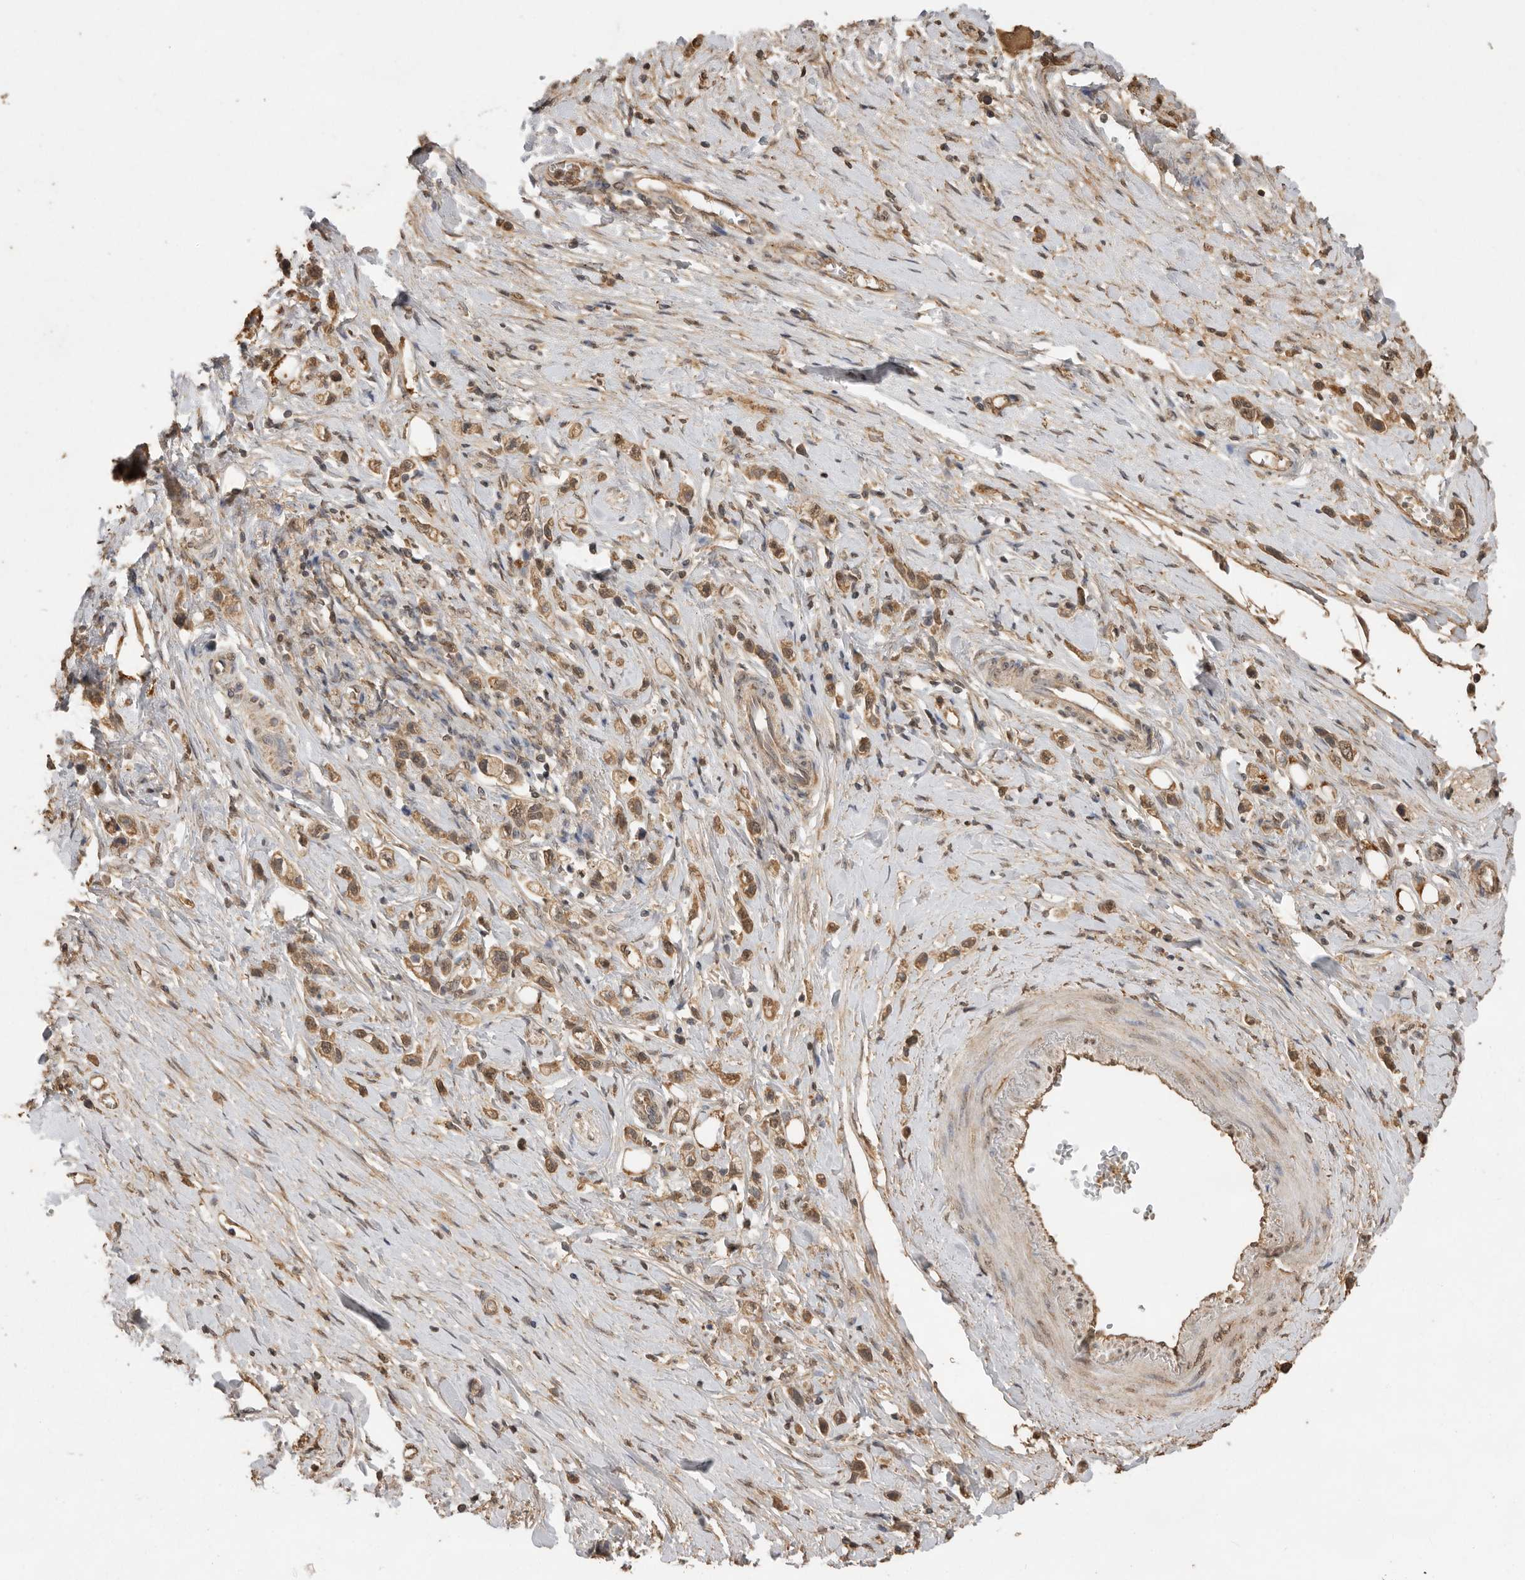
{"staining": {"intensity": "moderate", "quantity": ">75%", "location": "cytoplasmic/membranous"}, "tissue": "stomach cancer", "cell_type": "Tumor cells", "image_type": "cancer", "snomed": [{"axis": "morphology", "description": "Adenocarcinoma, NOS"}, {"axis": "topography", "description": "Stomach"}], "caption": "Immunohistochemical staining of human stomach cancer (adenocarcinoma) demonstrates moderate cytoplasmic/membranous protein positivity in approximately >75% of tumor cells.", "gene": "JAG2", "patient": {"sex": "female", "age": 65}}